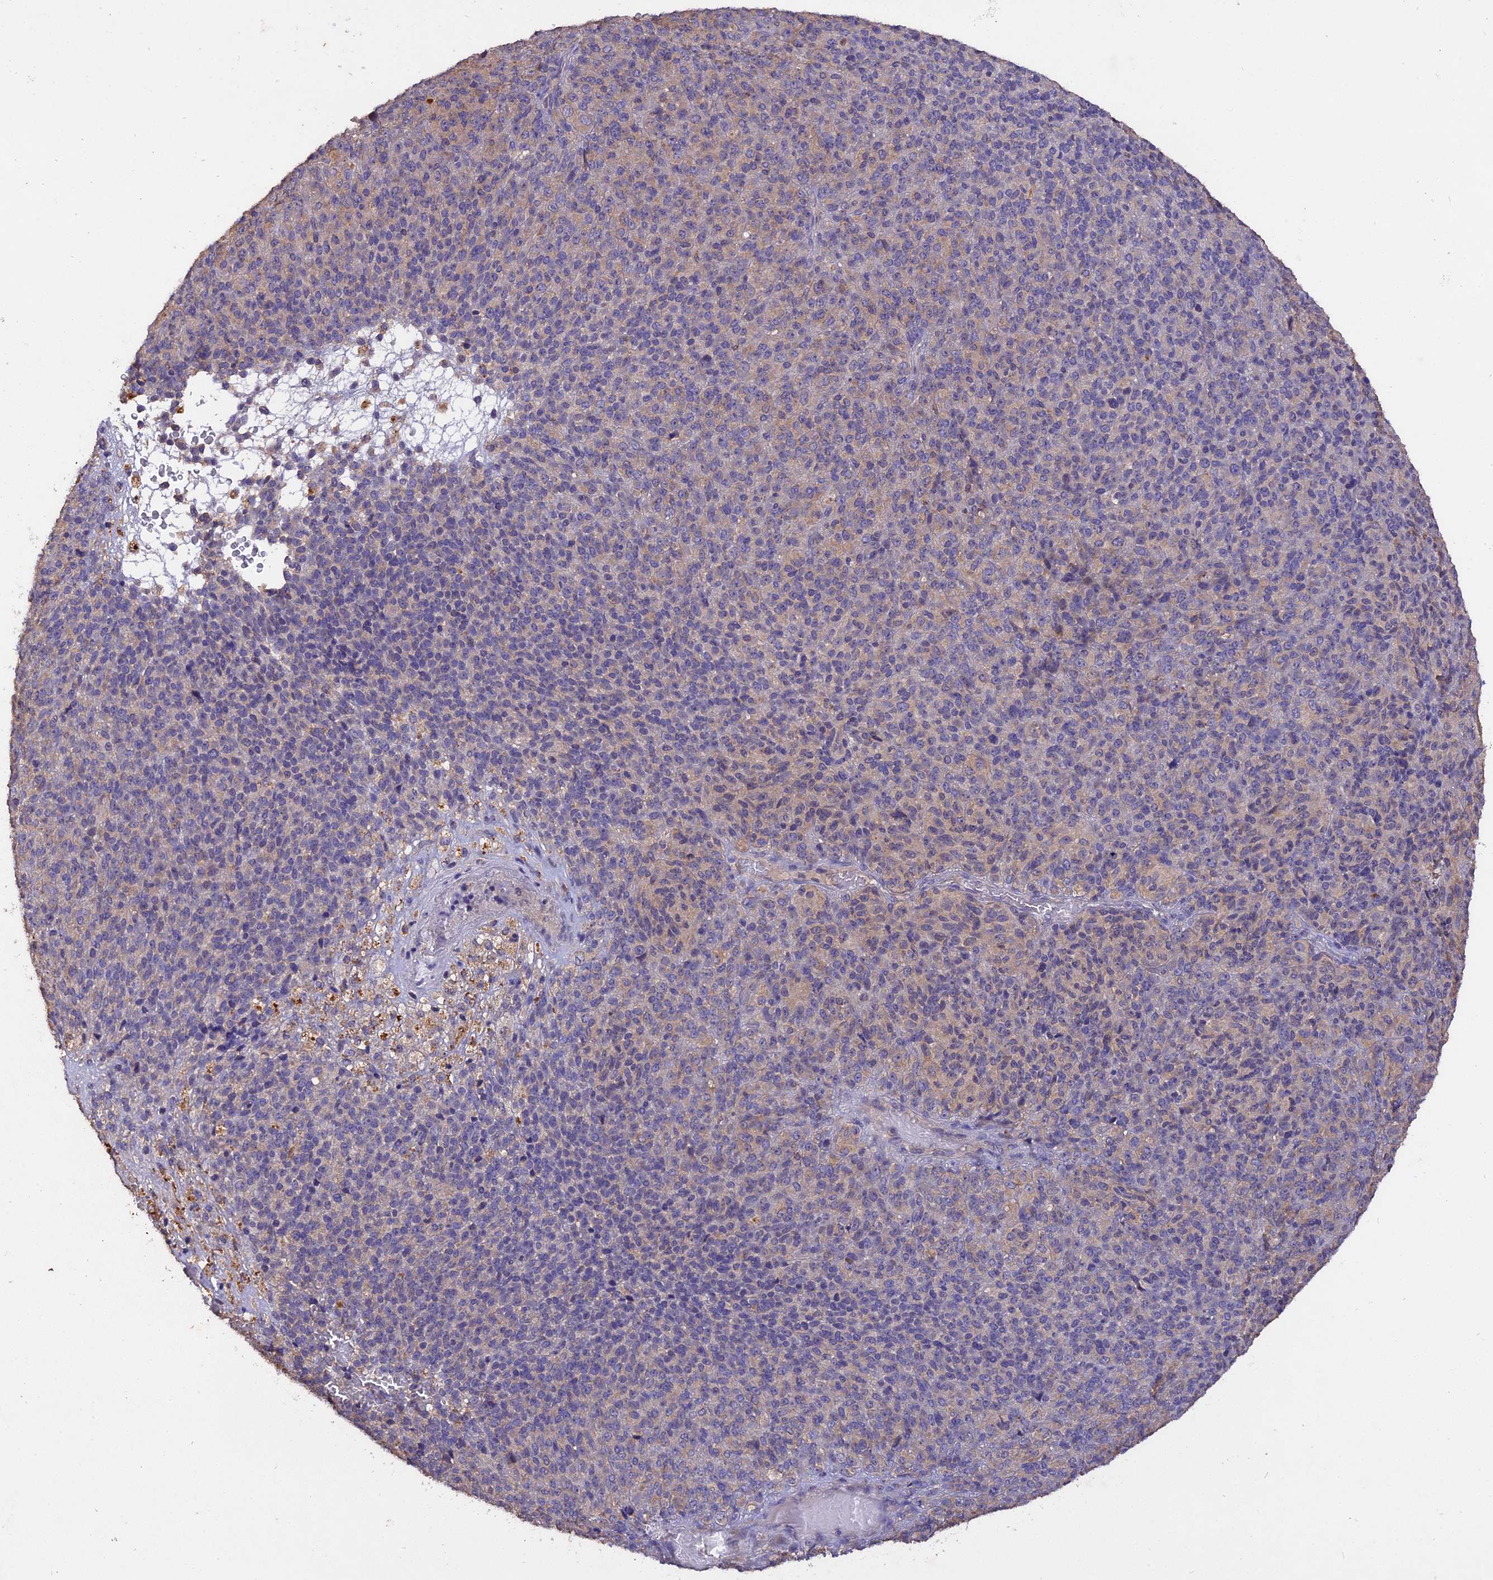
{"staining": {"intensity": "negative", "quantity": "none", "location": "none"}, "tissue": "melanoma", "cell_type": "Tumor cells", "image_type": "cancer", "snomed": [{"axis": "morphology", "description": "Malignant melanoma, Metastatic site"}, {"axis": "topography", "description": "Brain"}], "caption": "Immunohistochemistry photomicrograph of human malignant melanoma (metastatic site) stained for a protein (brown), which reveals no expression in tumor cells. (DAB (3,3'-diaminobenzidine) immunohistochemistry visualized using brightfield microscopy, high magnification).", "gene": "SLC26A4", "patient": {"sex": "female", "age": 56}}